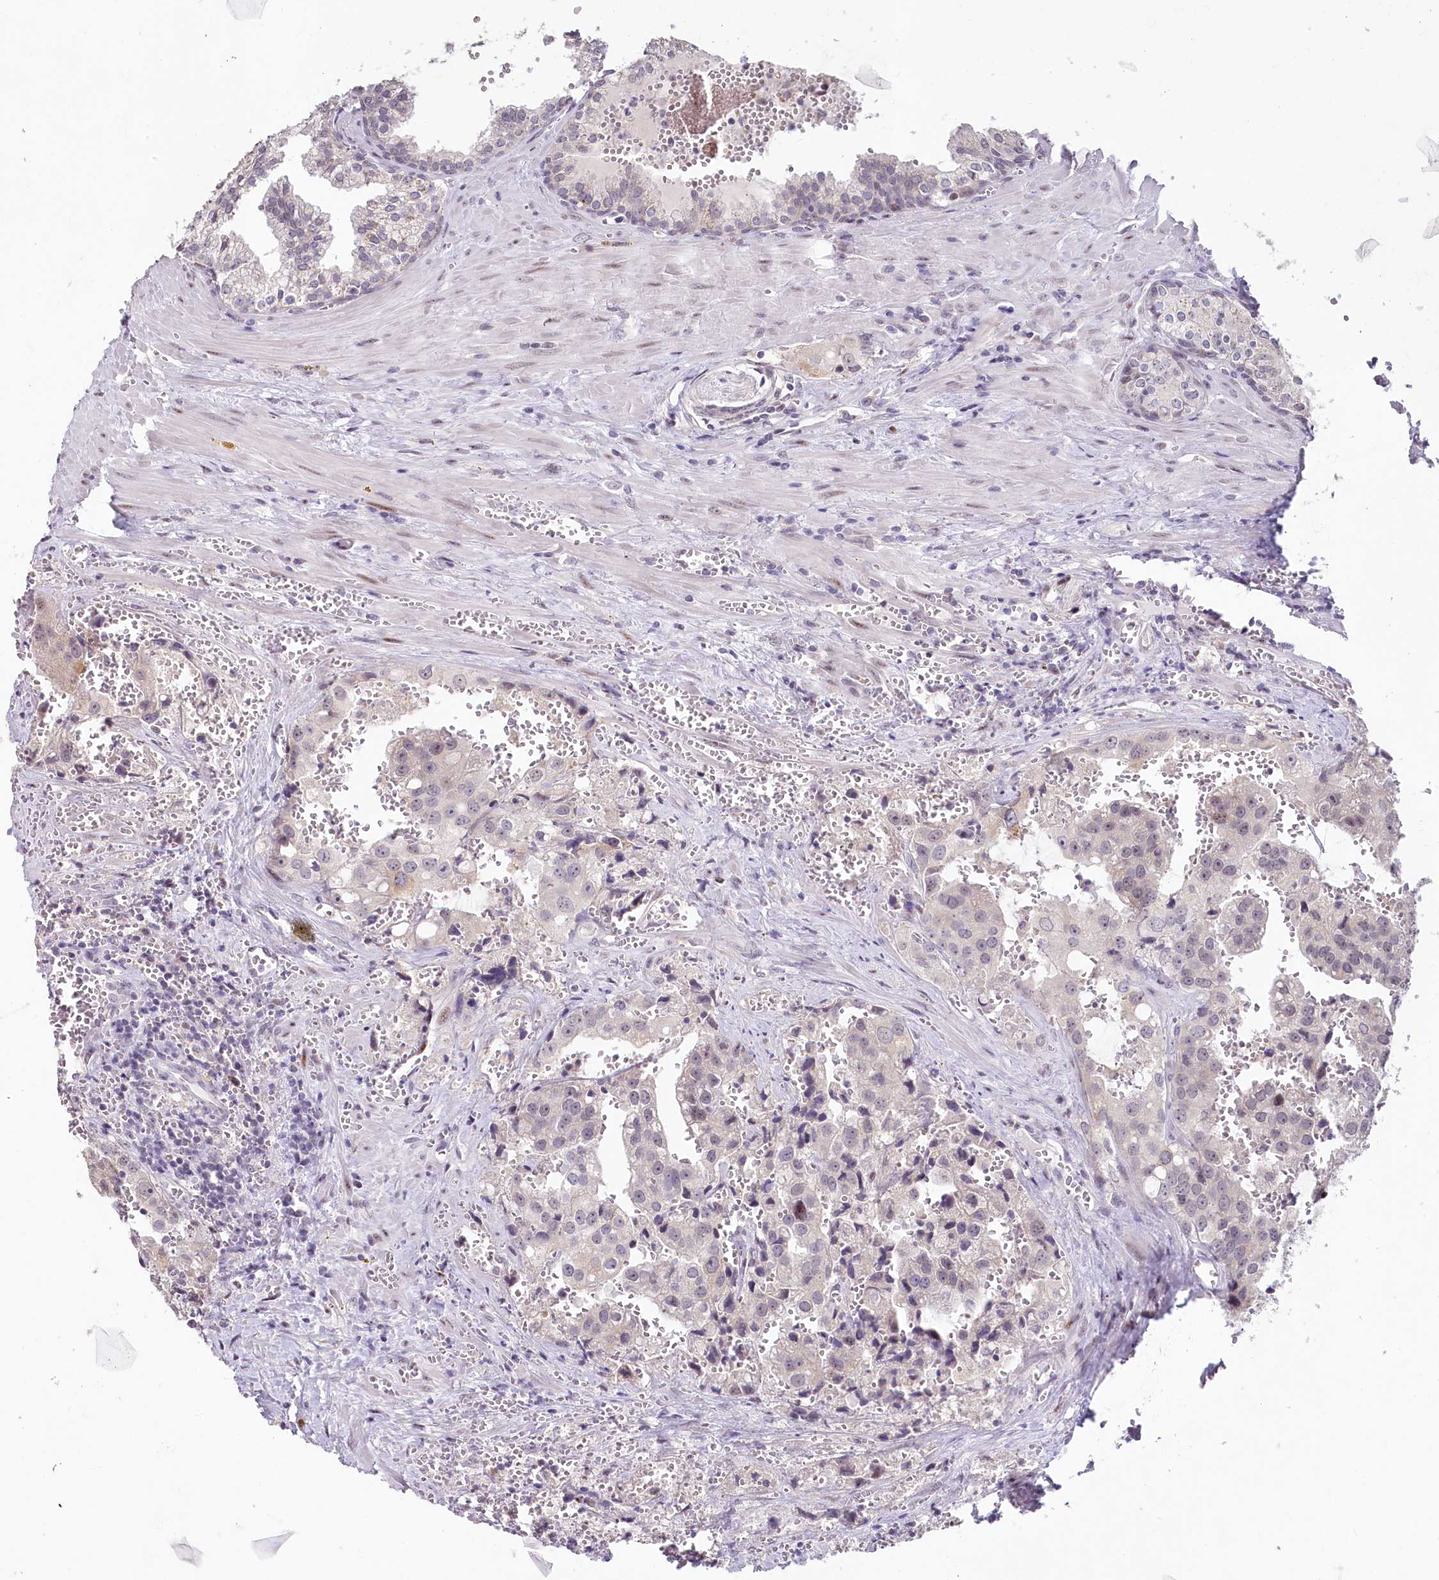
{"staining": {"intensity": "negative", "quantity": "none", "location": "none"}, "tissue": "prostate cancer", "cell_type": "Tumor cells", "image_type": "cancer", "snomed": [{"axis": "morphology", "description": "Adenocarcinoma, High grade"}, {"axis": "topography", "description": "Prostate"}], "caption": "Human prostate cancer stained for a protein using IHC displays no positivity in tumor cells.", "gene": "HPD", "patient": {"sex": "male", "age": 68}}